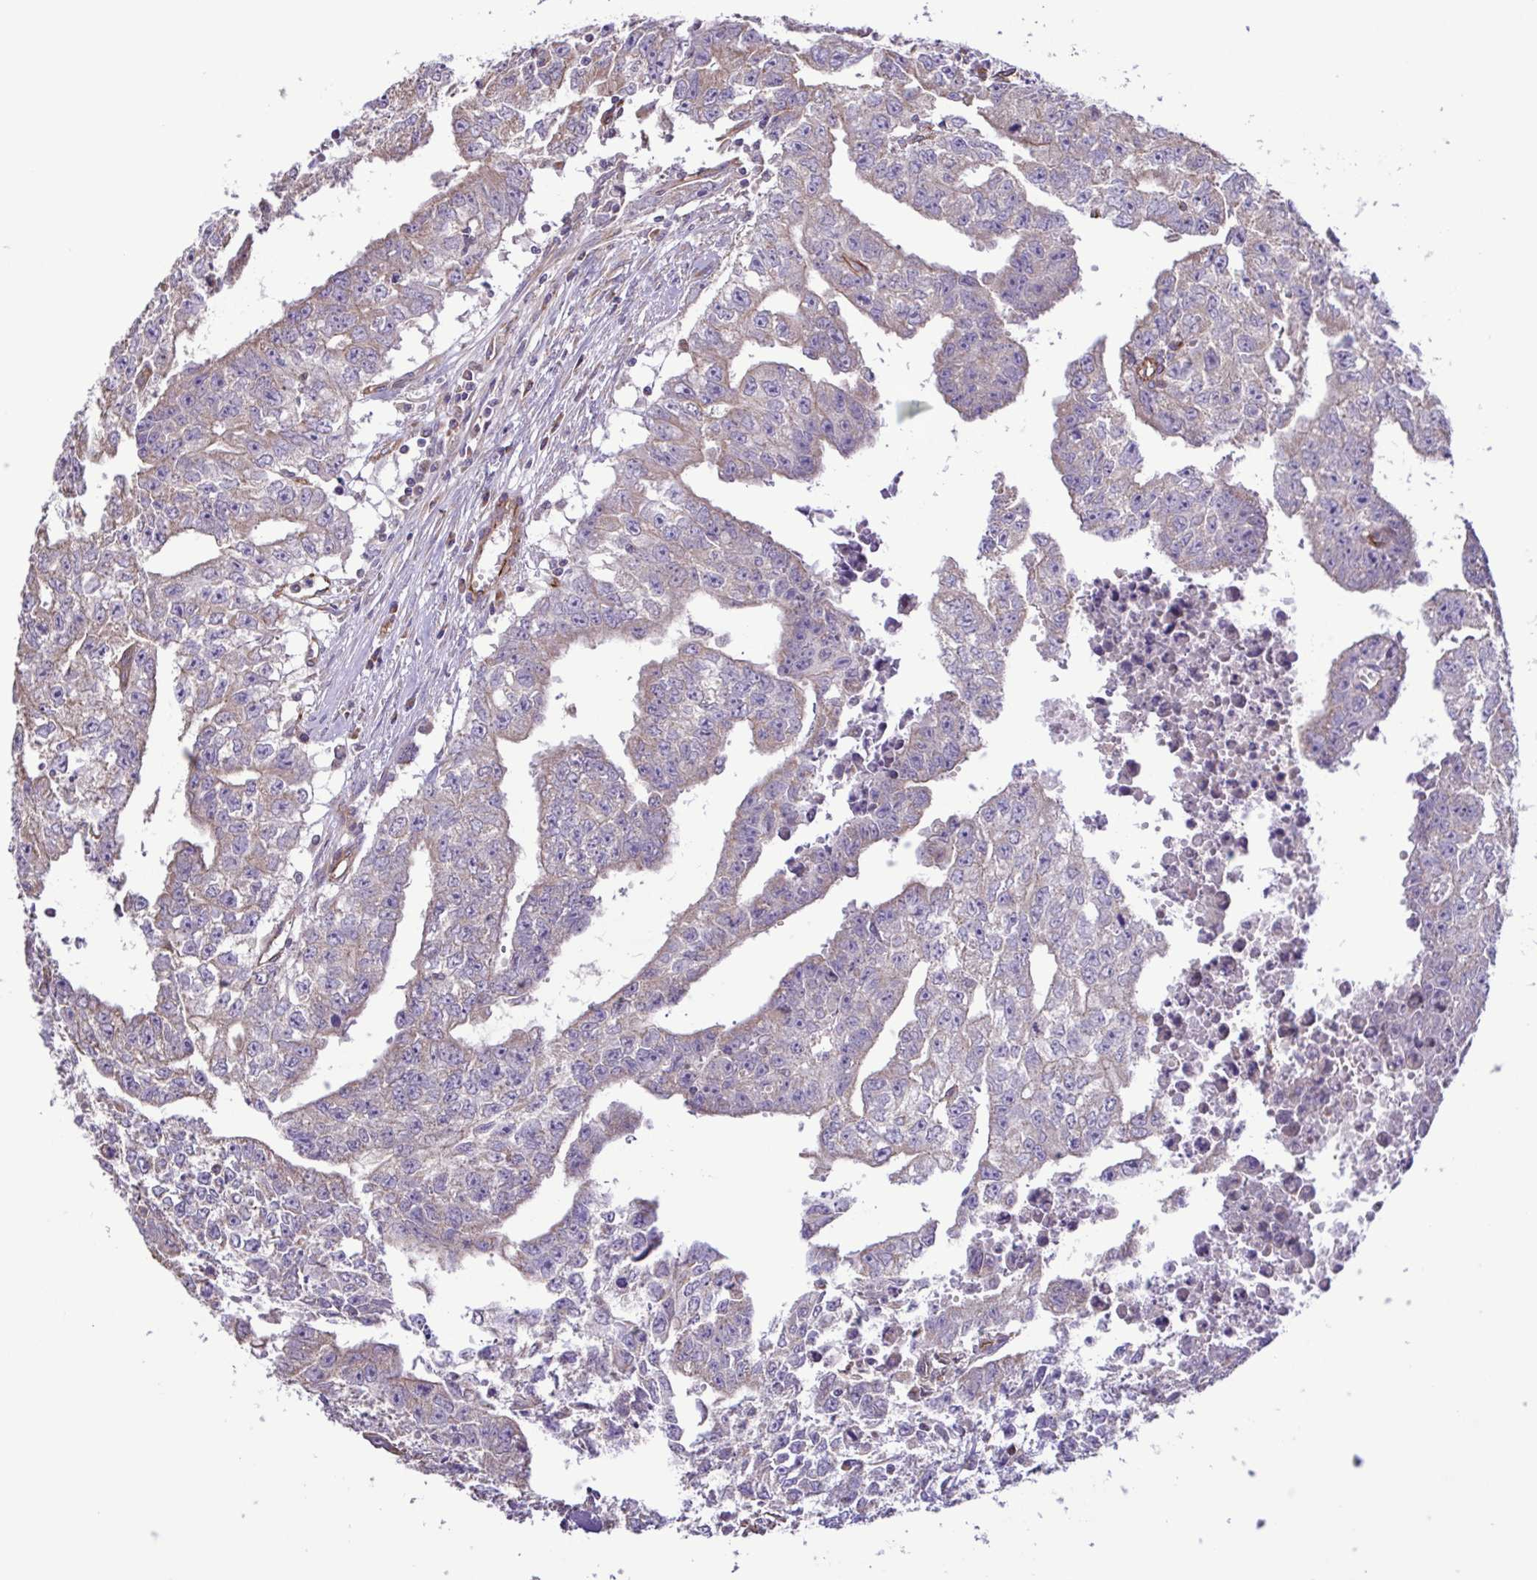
{"staining": {"intensity": "weak", "quantity": "<25%", "location": "cytoplasmic/membranous"}, "tissue": "testis cancer", "cell_type": "Tumor cells", "image_type": "cancer", "snomed": [{"axis": "morphology", "description": "Carcinoma, Embryonal, NOS"}, {"axis": "morphology", "description": "Teratoma, malignant, NOS"}, {"axis": "topography", "description": "Testis"}], "caption": "An image of testis cancer stained for a protein displays no brown staining in tumor cells.", "gene": "FLT1", "patient": {"sex": "male", "age": 24}}